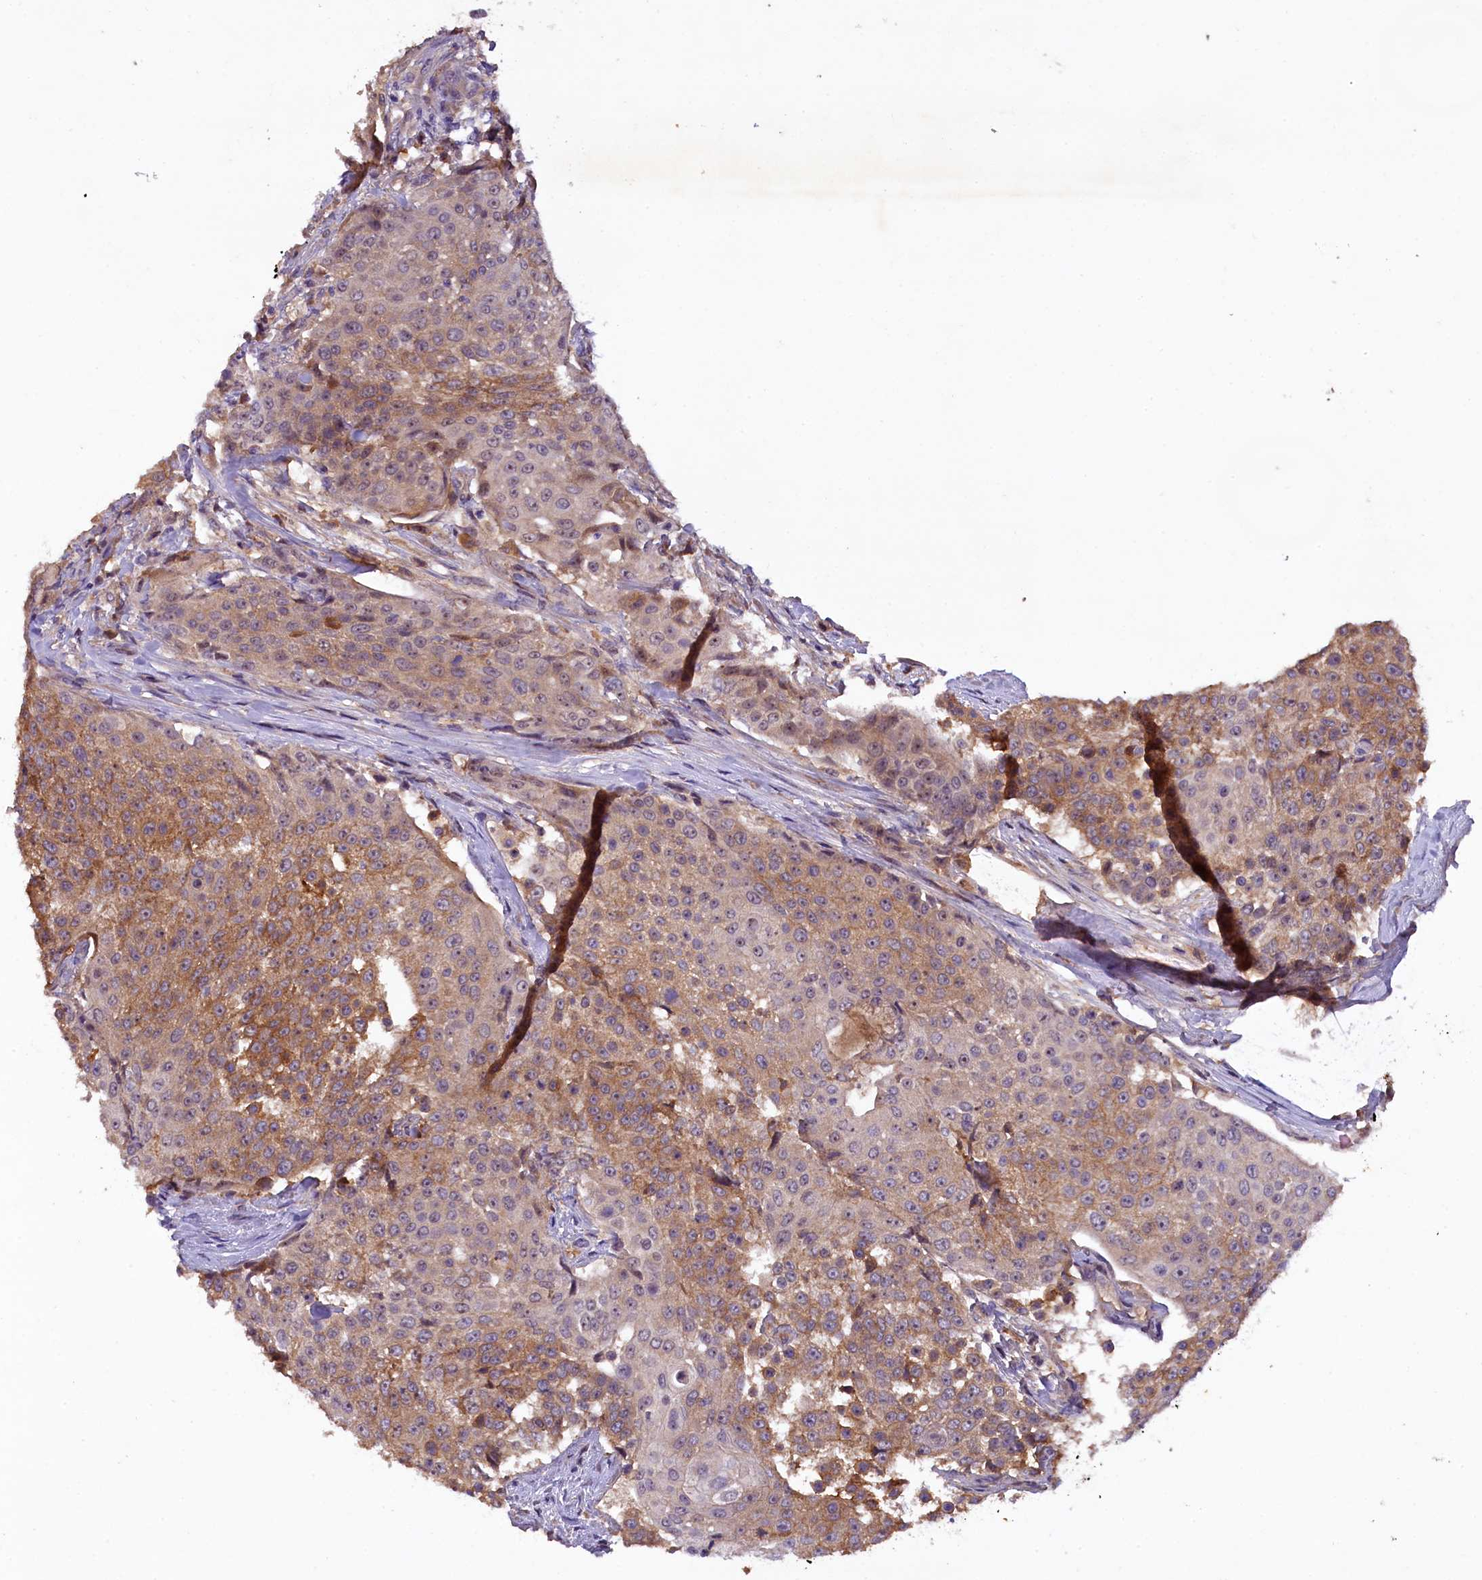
{"staining": {"intensity": "moderate", "quantity": "25%-75%", "location": "cytoplasmic/membranous,nuclear"}, "tissue": "urothelial cancer", "cell_type": "Tumor cells", "image_type": "cancer", "snomed": [{"axis": "morphology", "description": "Urothelial carcinoma, High grade"}, {"axis": "topography", "description": "Urinary bladder"}], "caption": "Immunohistochemistry image of urothelial carcinoma (high-grade) stained for a protein (brown), which displays medium levels of moderate cytoplasmic/membranous and nuclear positivity in approximately 25%-75% of tumor cells.", "gene": "PLXNB1", "patient": {"sex": "female", "age": 63}}